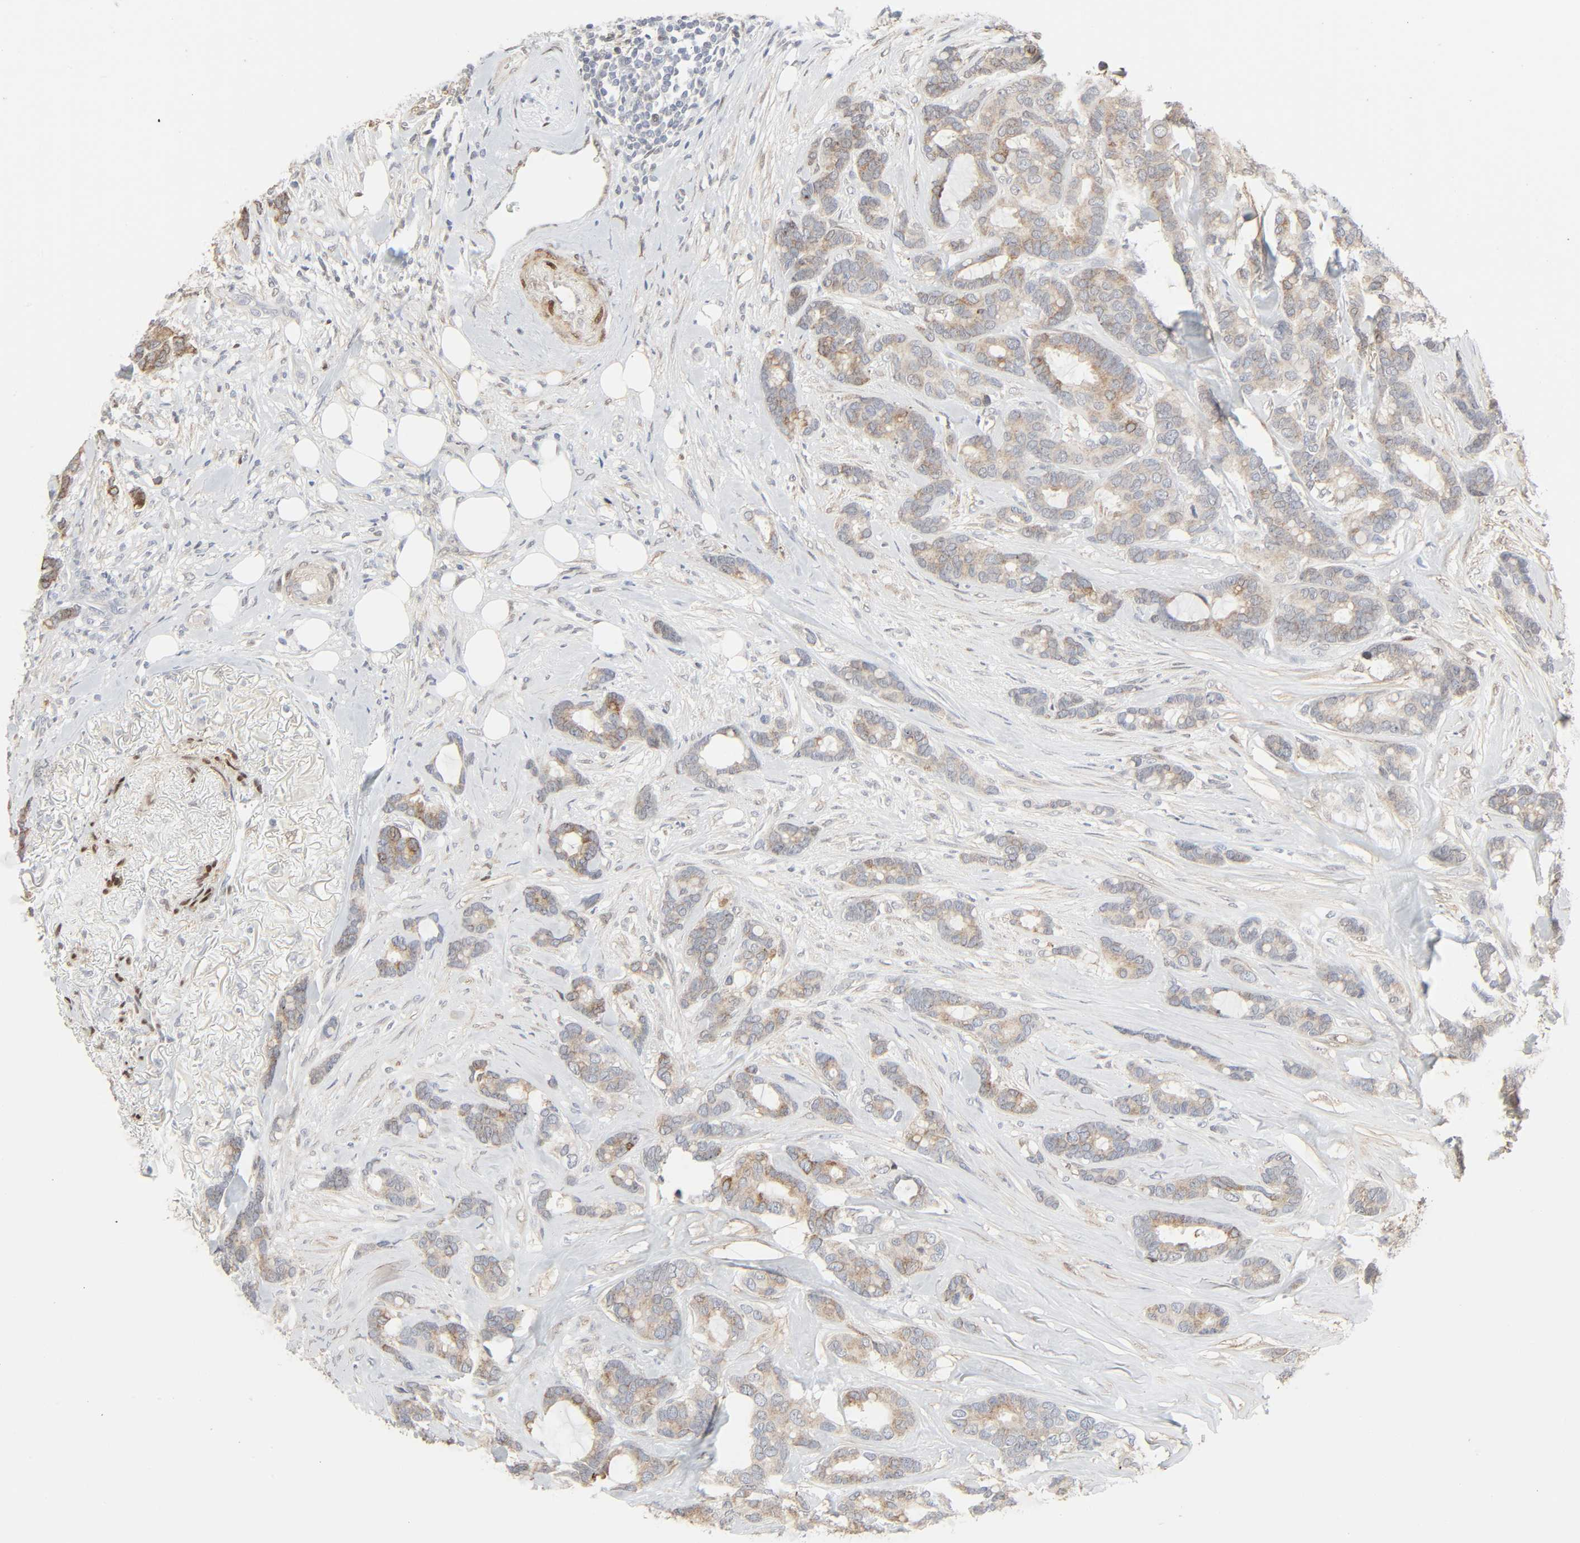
{"staining": {"intensity": "moderate", "quantity": ">75%", "location": "cytoplasmic/membranous"}, "tissue": "breast cancer", "cell_type": "Tumor cells", "image_type": "cancer", "snomed": [{"axis": "morphology", "description": "Duct carcinoma"}, {"axis": "topography", "description": "Breast"}], "caption": "Human breast infiltrating ductal carcinoma stained for a protein (brown) demonstrates moderate cytoplasmic/membranous positive staining in approximately >75% of tumor cells.", "gene": "ZBTB16", "patient": {"sex": "female", "age": 87}}